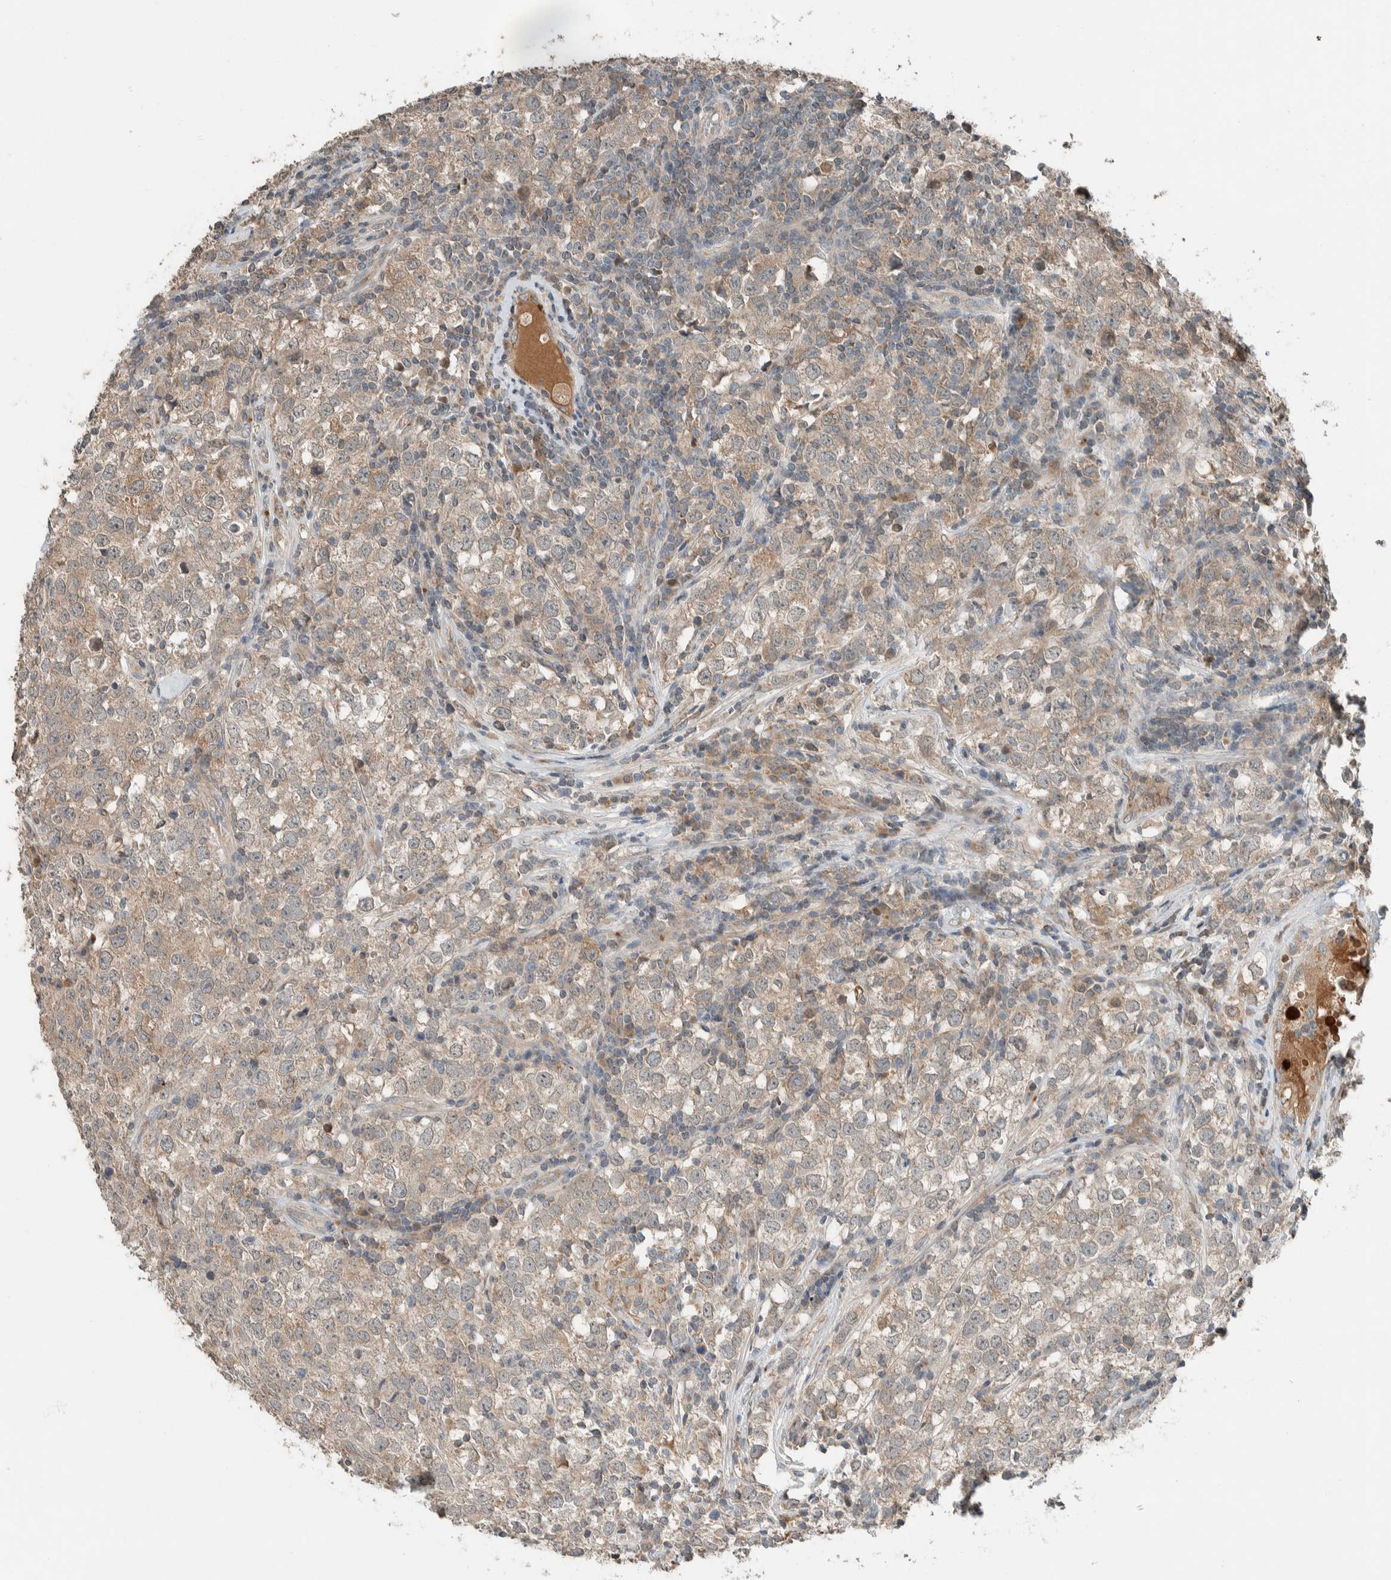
{"staining": {"intensity": "weak", "quantity": ">75%", "location": "cytoplasmic/membranous"}, "tissue": "testis cancer", "cell_type": "Tumor cells", "image_type": "cancer", "snomed": [{"axis": "morphology", "description": "Seminoma, NOS"}, {"axis": "morphology", "description": "Carcinoma, Embryonal, NOS"}, {"axis": "topography", "description": "Testis"}], "caption": "Human testis cancer stained for a protein (brown) demonstrates weak cytoplasmic/membranous positive staining in about >75% of tumor cells.", "gene": "NBR1", "patient": {"sex": "male", "age": 28}}